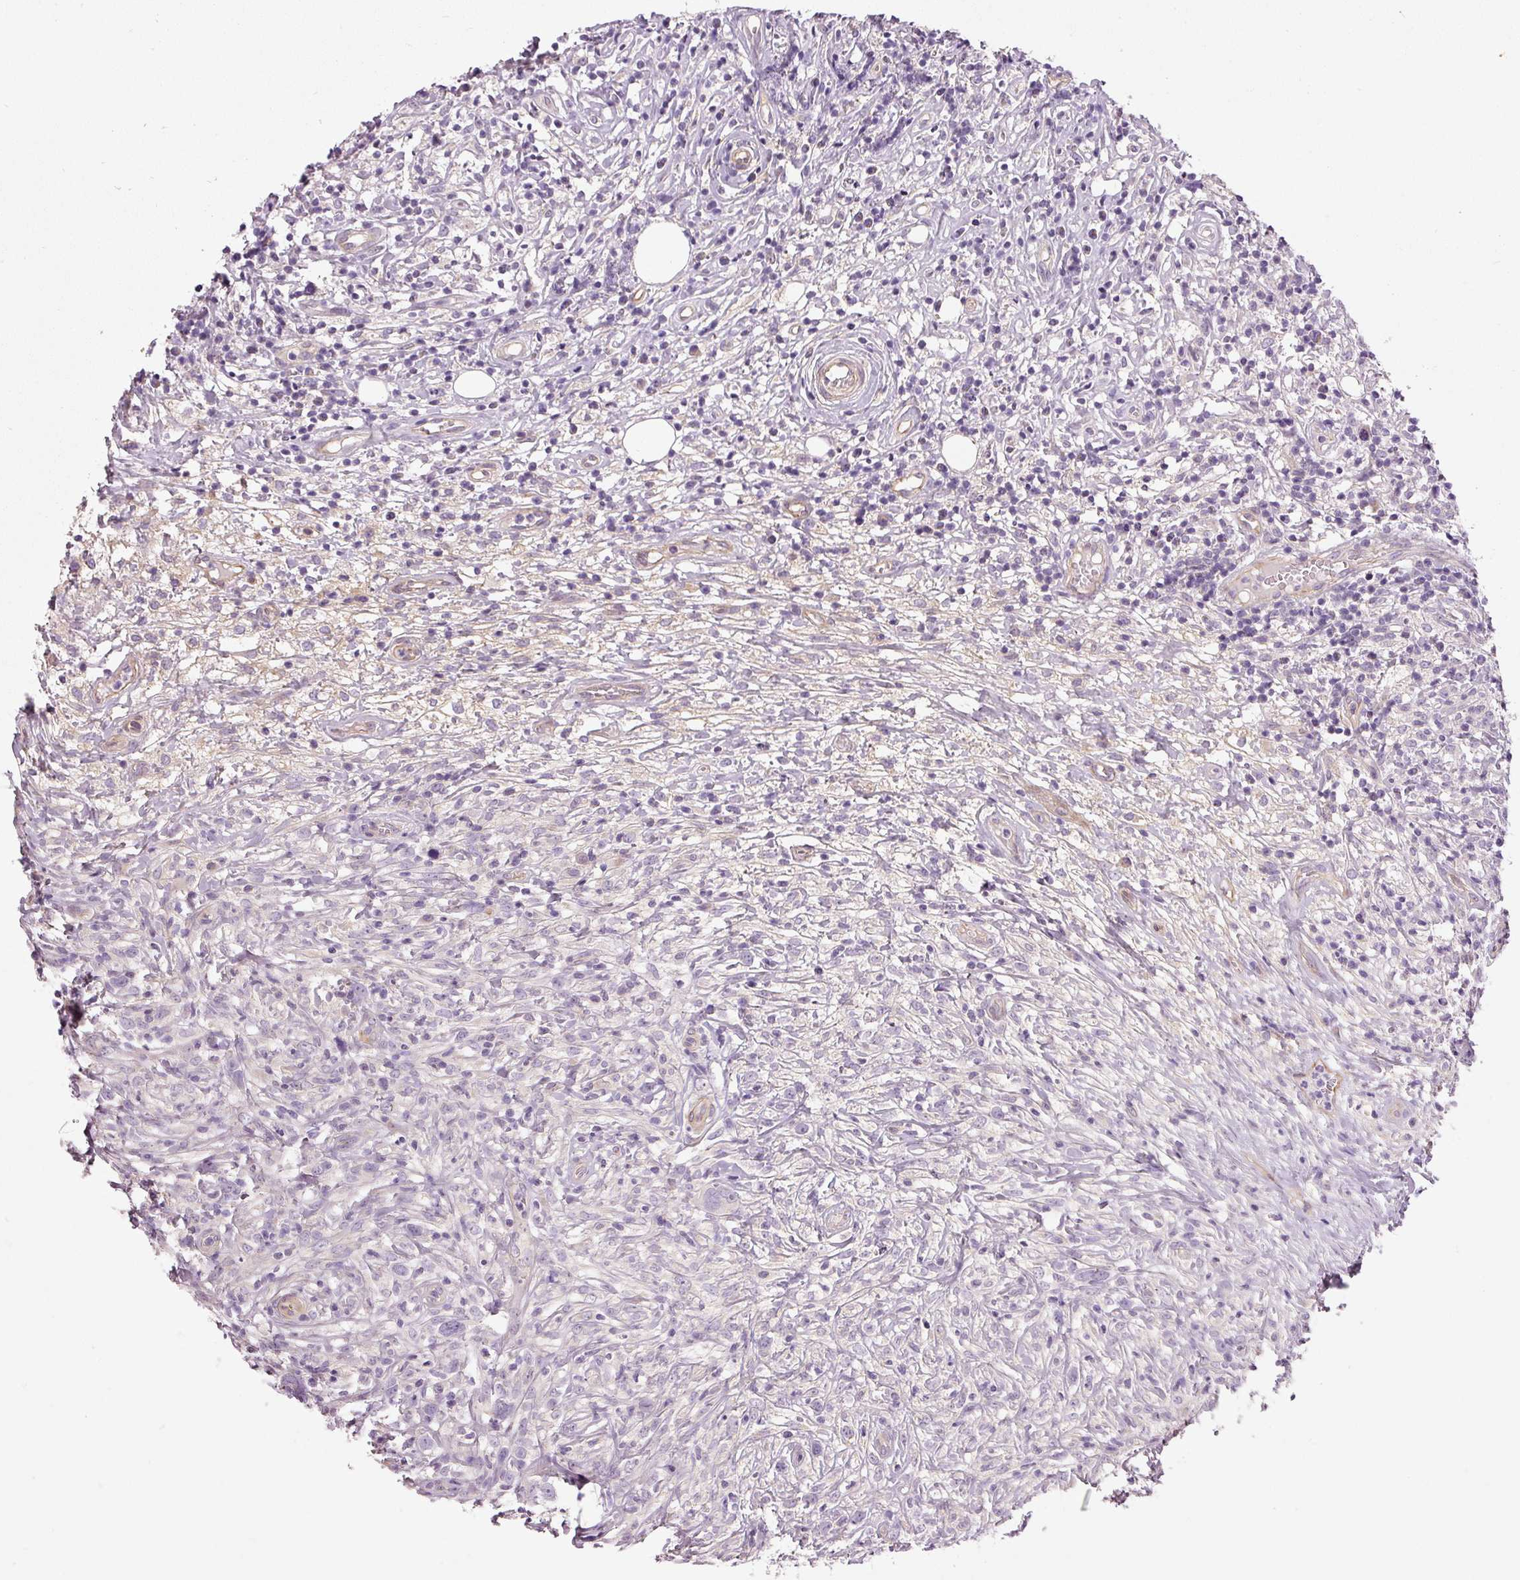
{"staining": {"intensity": "negative", "quantity": "none", "location": "none"}, "tissue": "lymphoma", "cell_type": "Tumor cells", "image_type": "cancer", "snomed": [{"axis": "morphology", "description": "Hodgkin's disease, NOS"}, {"axis": "topography", "description": "No Tissue"}], "caption": "Immunohistochemistry of human Hodgkin's disease demonstrates no staining in tumor cells. (DAB (3,3'-diaminobenzidine) immunohistochemistry (IHC) visualized using brightfield microscopy, high magnification).", "gene": "OSR2", "patient": {"sex": "female", "age": 21}}